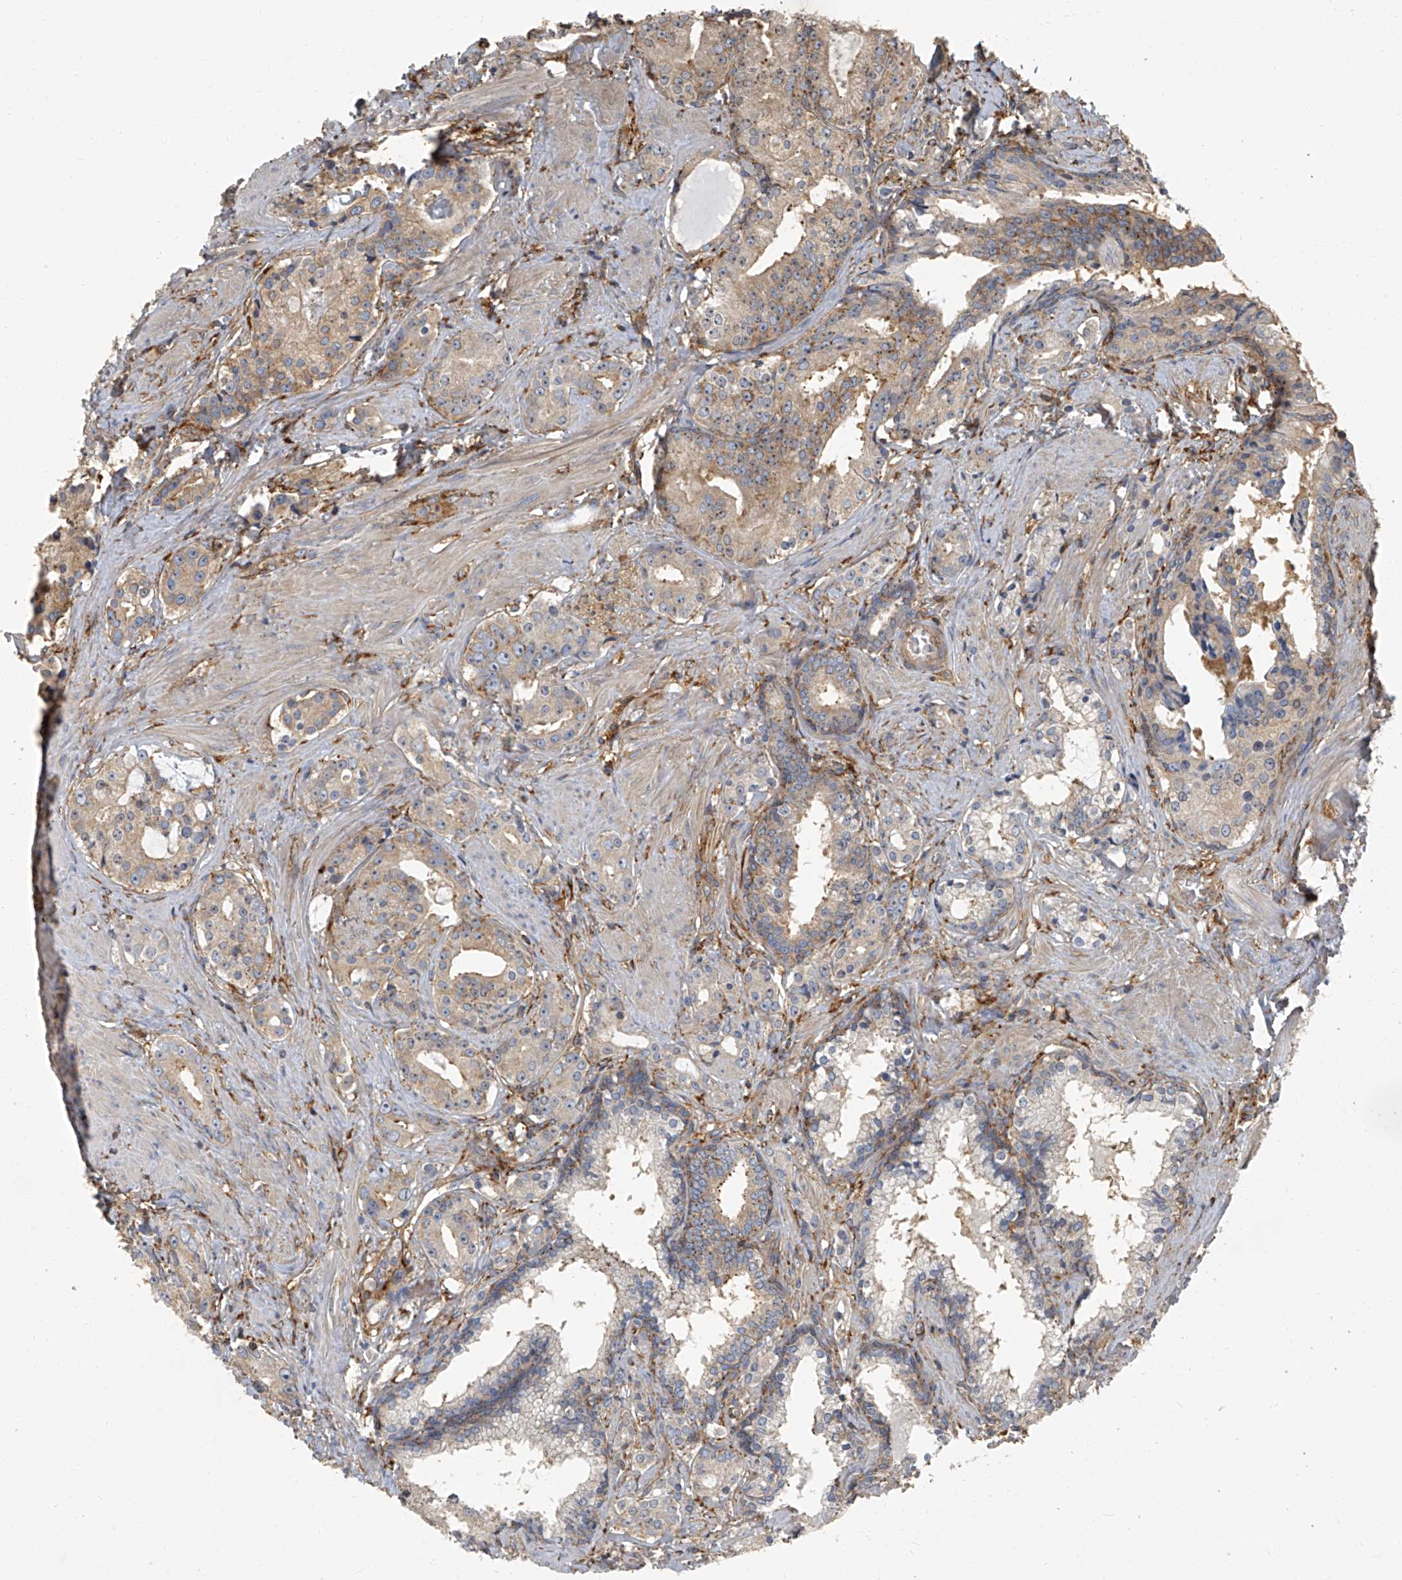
{"staining": {"intensity": "weak", "quantity": ">75%", "location": "cytoplasmic/membranous"}, "tissue": "prostate cancer", "cell_type": "Tumor cells", "image_type": "cancer", "snomed": [{"axis": "morphology", "description": "Adenocarcinoma, High grade"}, {"axis": "topography", "description": "Prostate"}], "caption": "Prostate cancer tissue shows weak cytoplasmic/membranous positivity in approximately >75% of tumor cells, visualized by immunohistochemistry.", "gene": "SEPTIN7", "patient": {"sex": "male", "age": 58}}